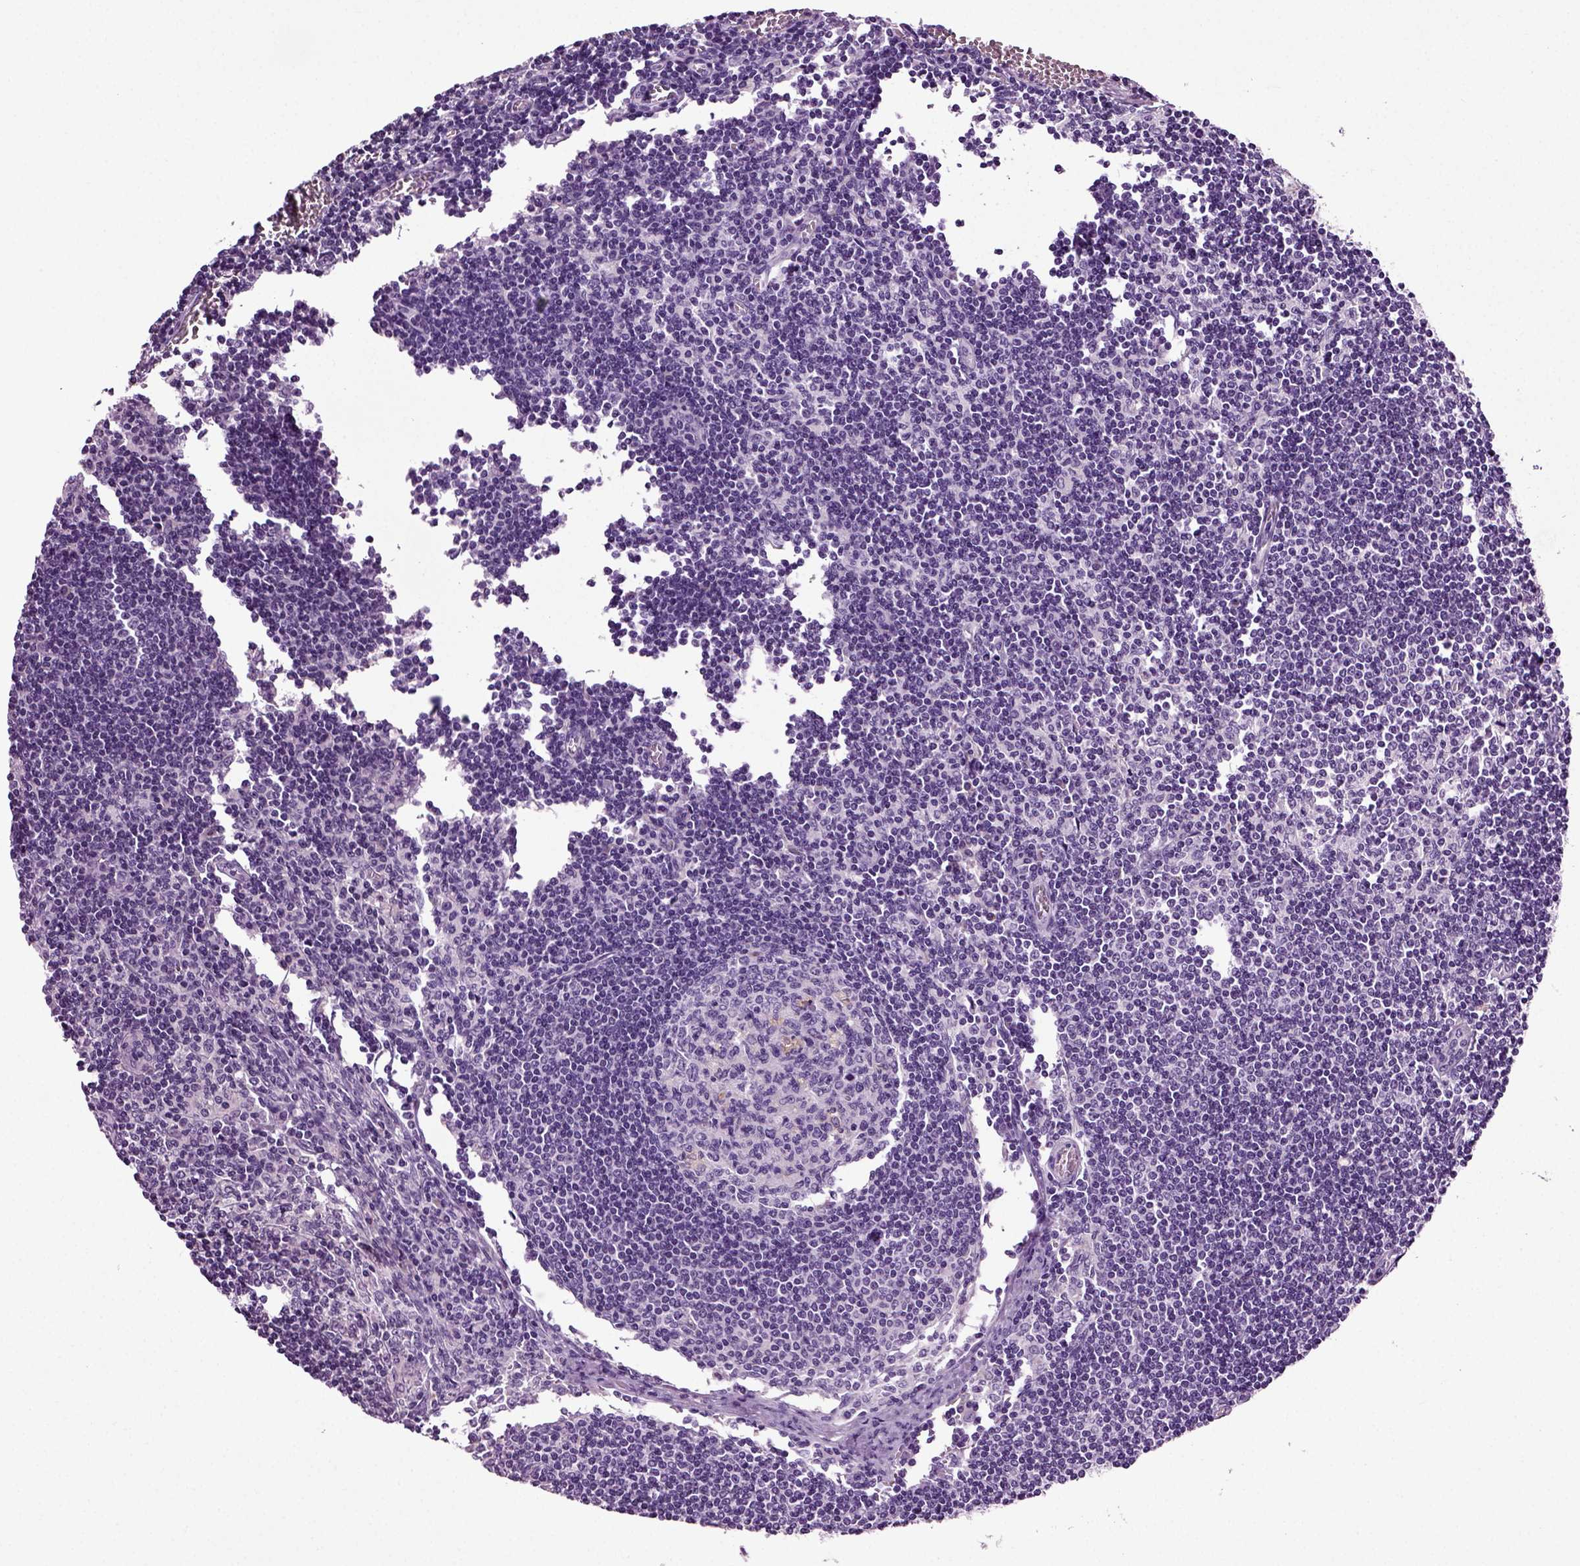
{"staining": {"intensity": "negative", "quantity": "none", "location": "none"}, "tissue": "lymph node", "cell_type": "Germinal center cells", "image_type": "normal", "snomed": [{"axis": "morphology", "description": "Normal tissue, NOS"}, {"axis": "topography", "description": "Lymph node"}], "caption": "High magnification brightfield microscopy of benign lymph node stained with DAB (3,3'-diaminobenzidine) (brown) and counterstained with hematoxylin (blue): germinal center cells show no significant staining.", "gene": "DNAH10", "patient": {"sex": "male", "age": 59}}